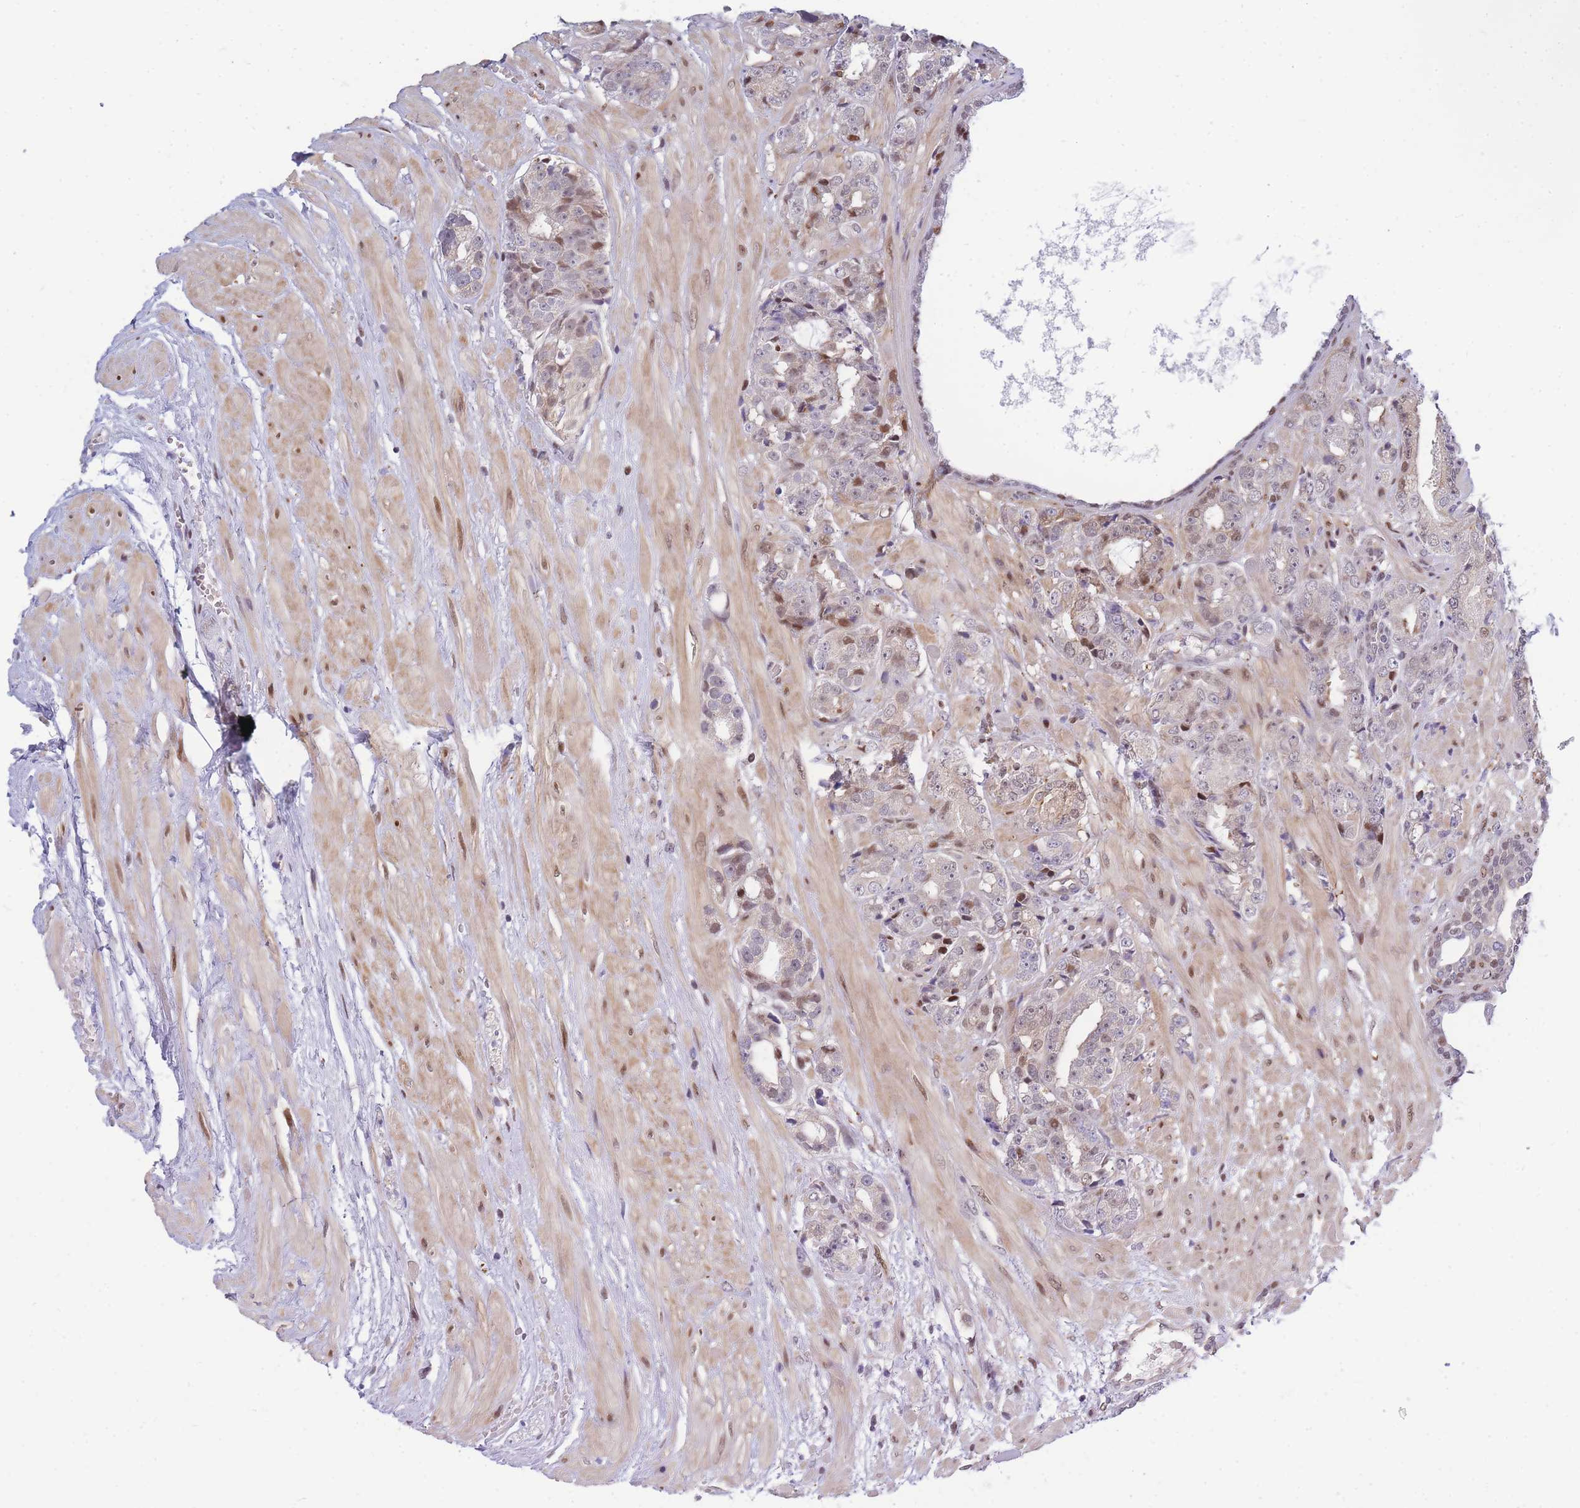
{"staining": {"intensity": "moderate", "quantity": "<25%", "location": "nuclear"}, "tissue": "prostate cancer", "cell_type": "Tumor cells", "image_type": "cancer", "snomed": [{"axis": "morphology", "description": "Adenocarcinoma, High grade"}, {"axis": "topography", "description": "Prostate"}], "caption": "Brown immunohistochemical staining in human prostate cancer reveals moderate nuclear expression in about <25% of tumor cells. Ihc stains the protein in brown and the nuclei are stained blue.", "gene": "CRACD", "patient": {"sex": "male", "age": 71}}